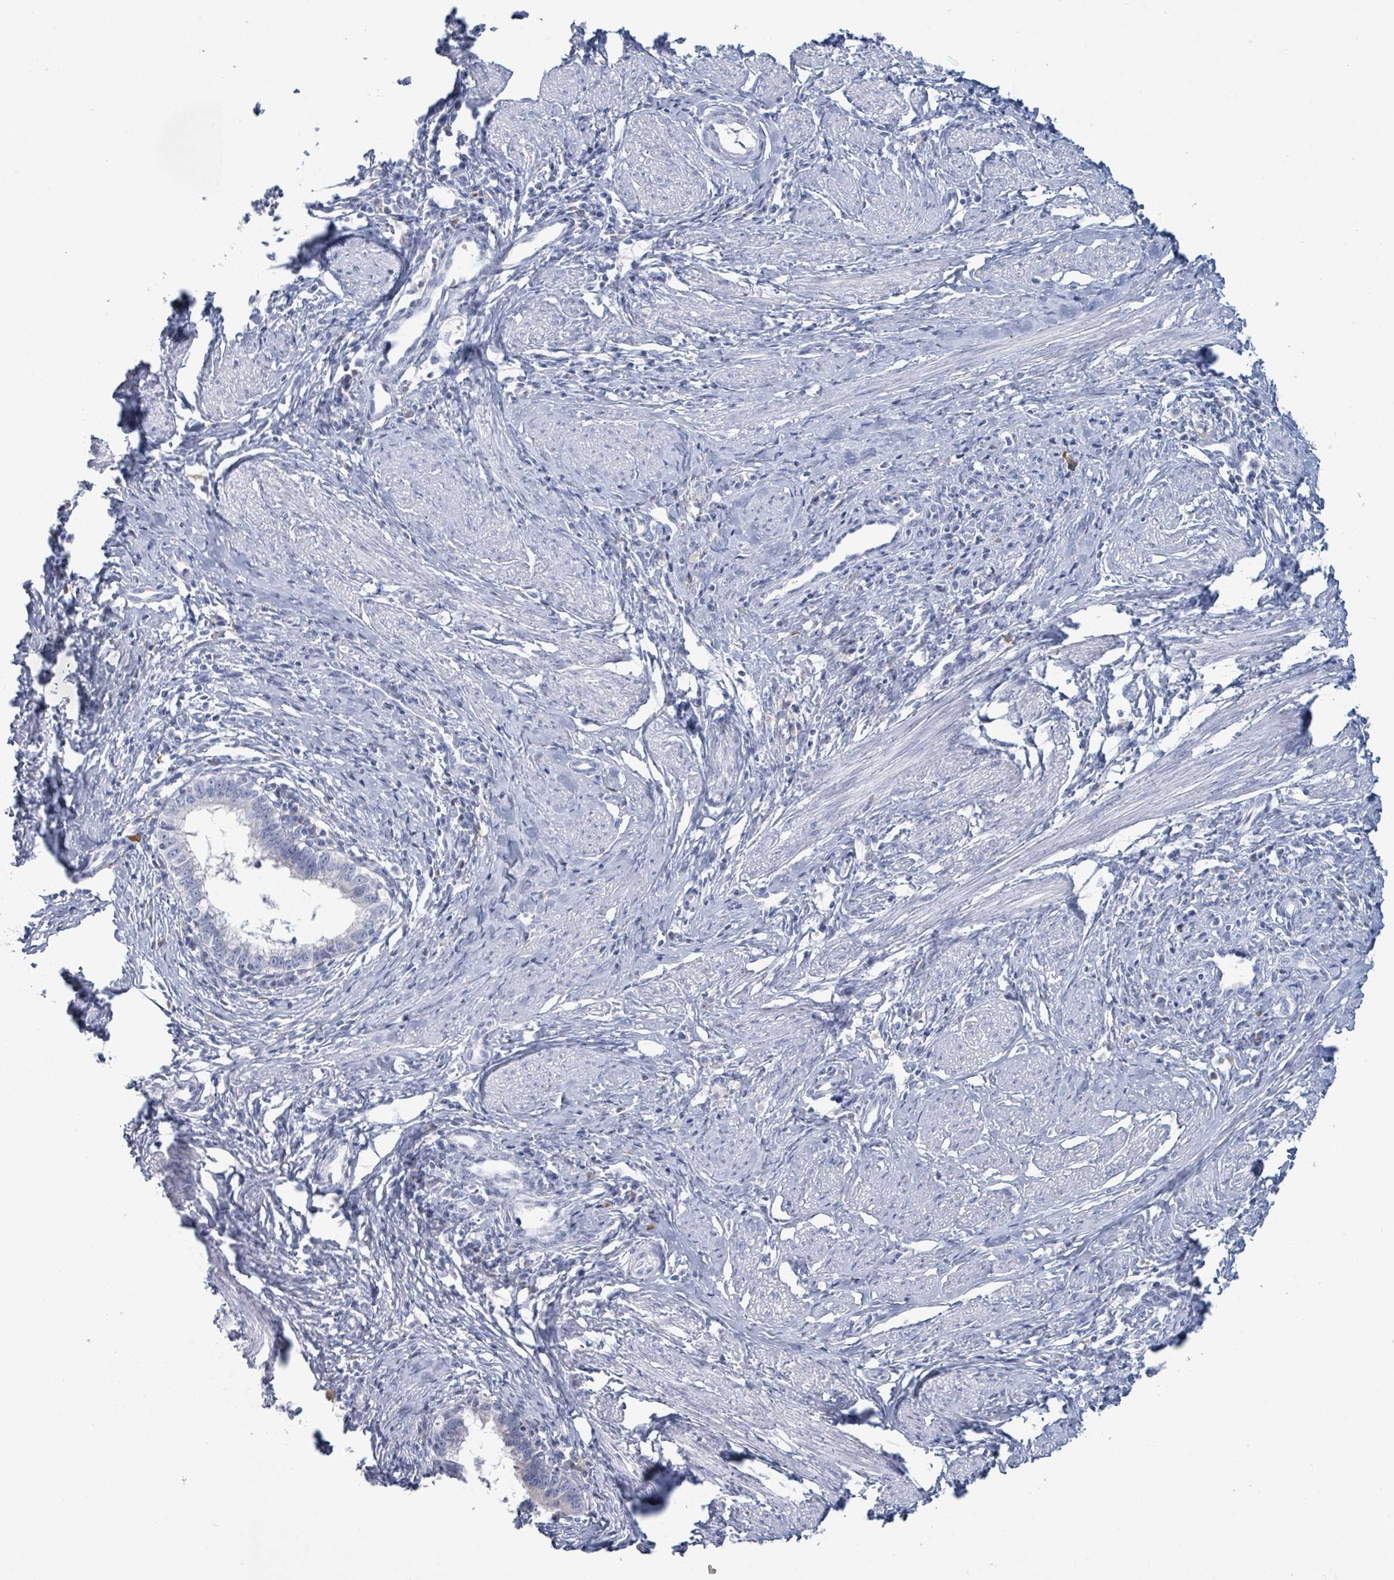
{"staining": {"intensity": "negative", "quantity": "none", "location": "none"}, "tissue": "cervical cancer", "cell_type": "Tumor cells", "image_type": "cancer", "snomed": [{"axis": "morphology", "description": "Adenocarcinoma, NOS"}, {"axis": "topography", "description": "Cervix"}], "caption": "An IHC micrograph of adenocarcinoma (cervical) is shown. There is no staining in tumor cells of adenocarcinoma (cervical). (DAB immunohistochemistry (IHC), high magnification).", "gene": "PGA3", "patient": {"sex": "female", "age": 36}}